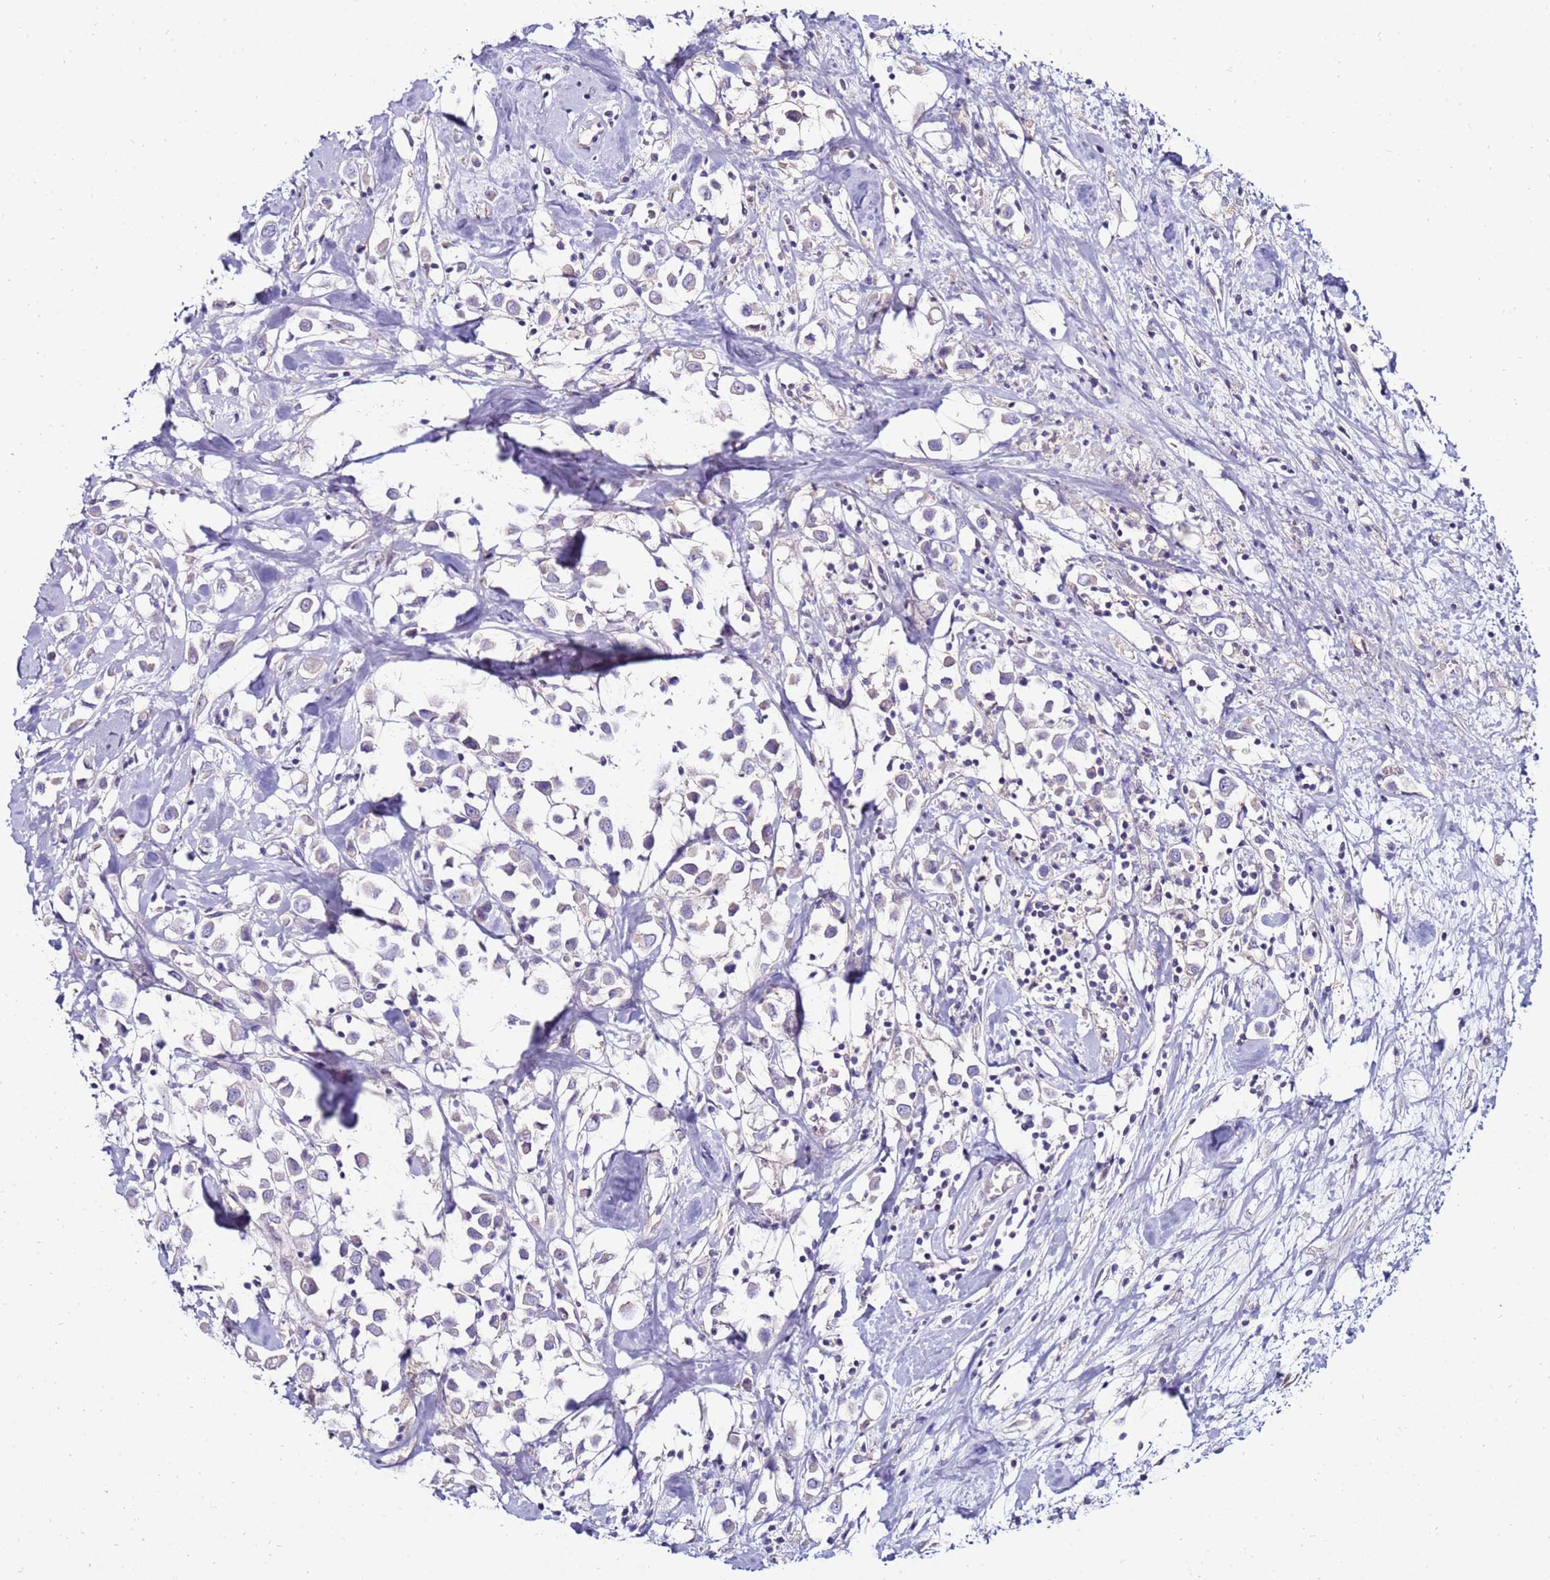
{"staining": {"intensity": "negative", "quantity": "none", "location": "none"}, "tissue": "breast cancer", "cell_type": "Tumor cells", "image_type": "cancer", "snomed": [{"axis": "morphology", "description": "Duct carcinoma"}, {"axis": "topography", "description": "Breast"}], "caption": "Intraductal carcinoma (breast) stained for a protein using IHC demonstrates no expression tumor cells.", "gene": "GPN3", "patient": {"sex": "female", "age": 61}}